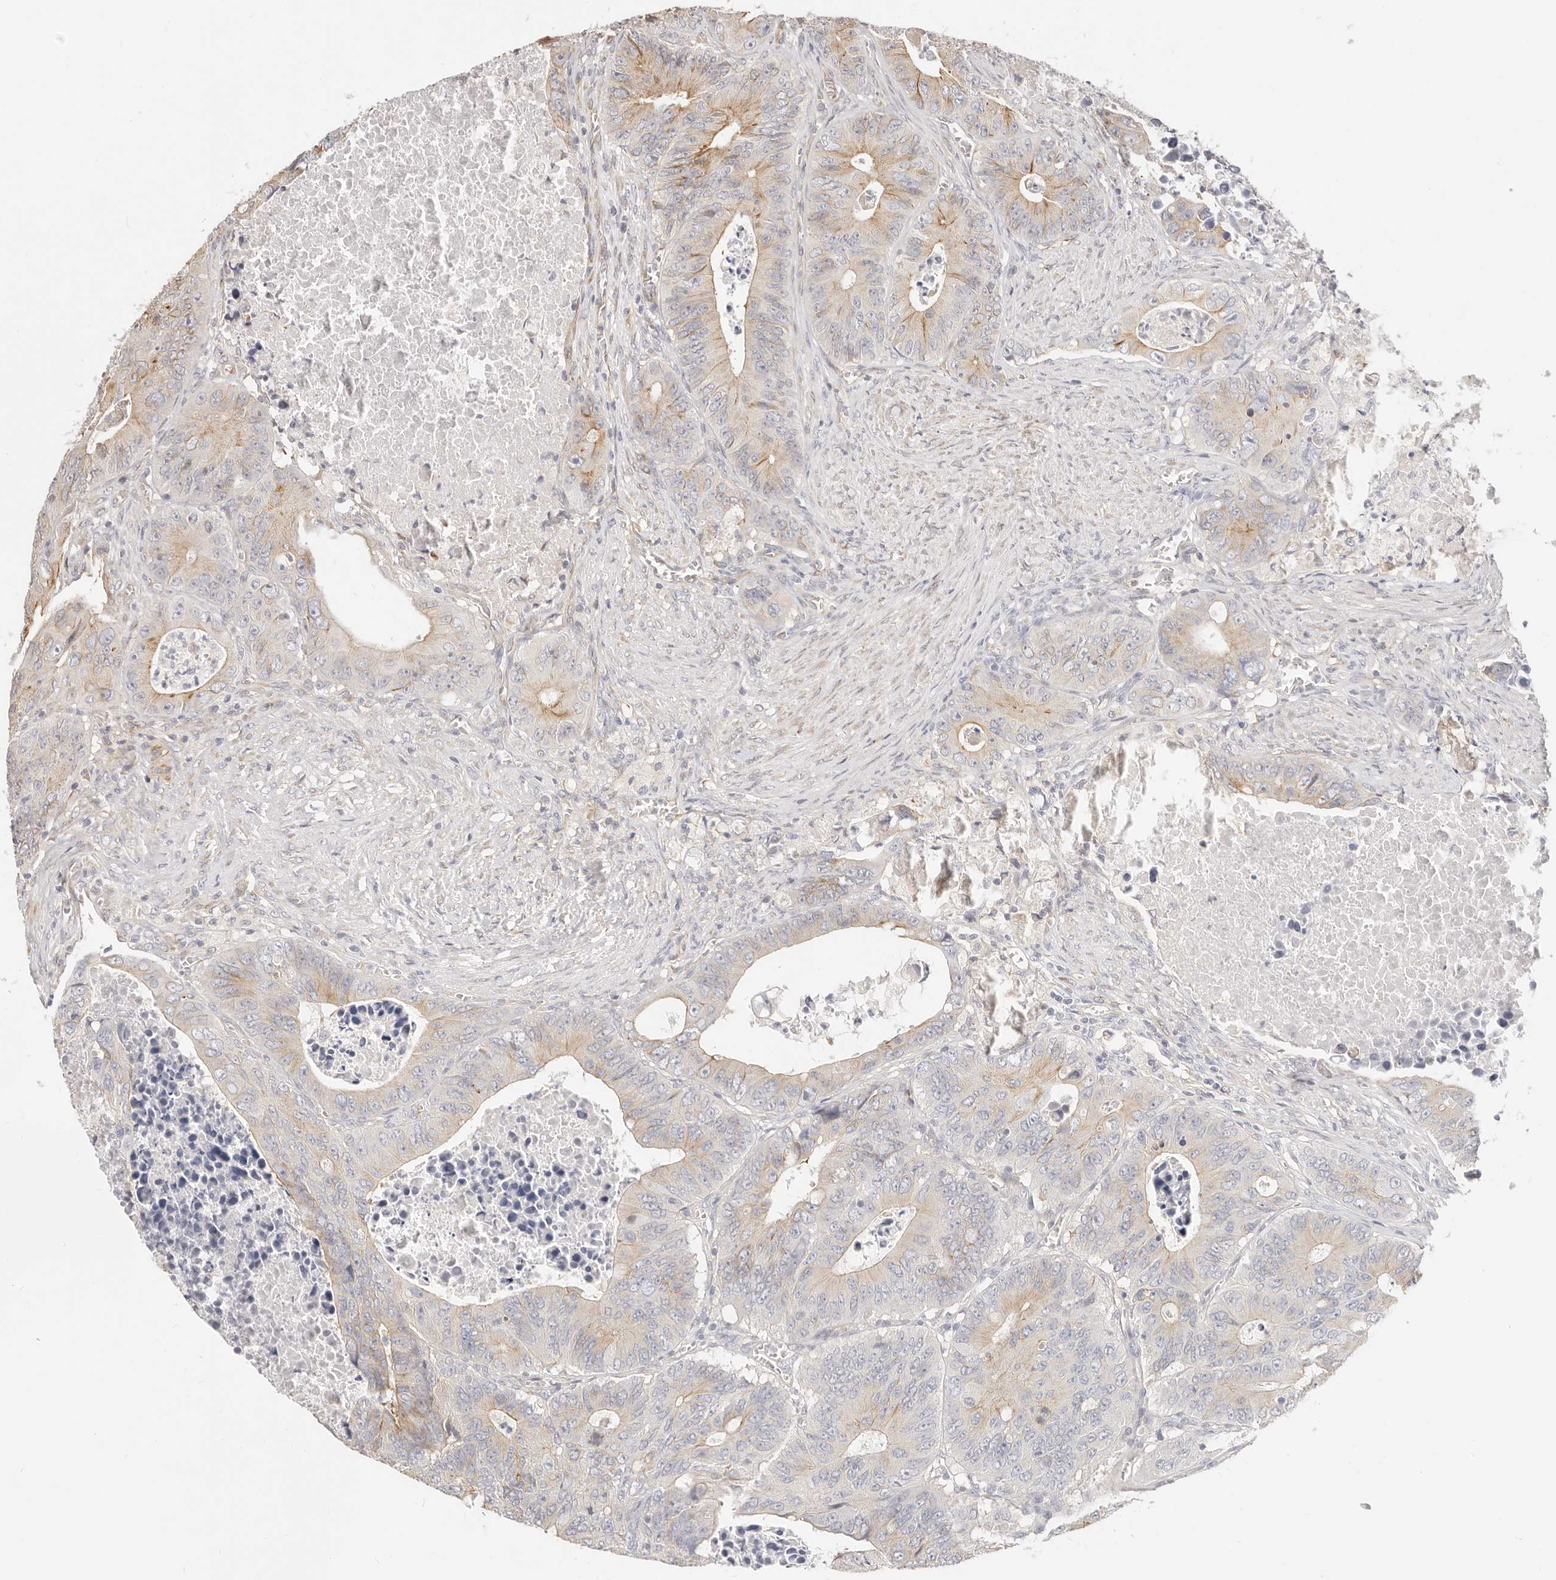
{"staining": {"intensity": "moderate", "quantity": "<25%", "location": "cytoplasmic/membranous"}, "tissue": "colorectal cancer", "cell_type": "Tumor cells", "image_type": "cancer", "snomed": [{"axis": "morphology", "description": "Adenocarcinoma, NOS"}, {"axis": "topography", "description": "Colon"}], "caption": "Immunohistochemical staining of human colorectal cancer (adenocarcinoma) shows low levels of moderate cytoplasmic/membranous staining in about <25% of tumor cells.", "gene": "DTNBP1", "patient": {"sex": "male", "age": 87}}